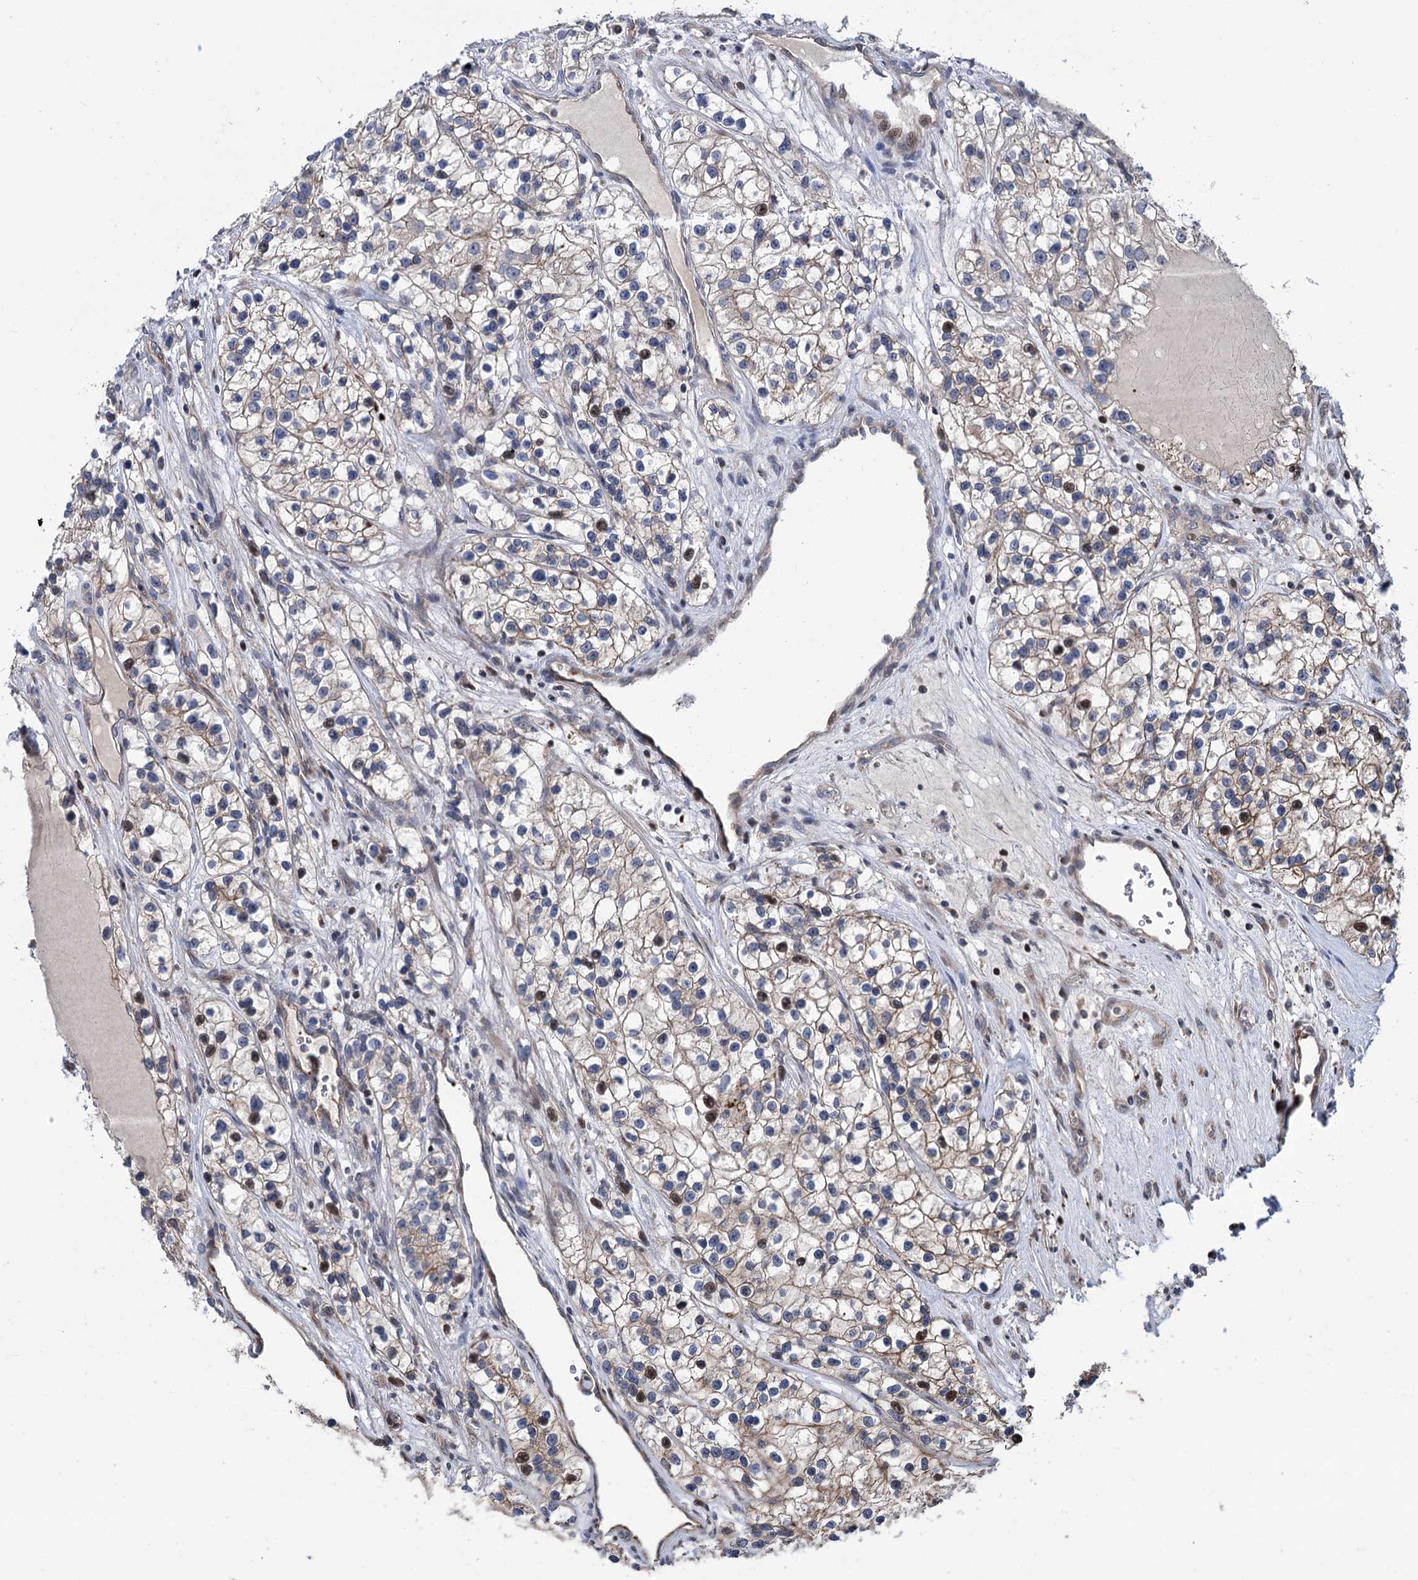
{"staining": {"intensity": "moderate", "quantity": "<25%", "location": "cytoplasmic/membranous,nuclear"}, "tissue": "renal cancer", "cell_type": "Tumor cells", "image_type": "cancer", "snomed": [{"axis": "morphology", "description": "Adenocarcinoma, NOS"}, {"axis": "topography", "description": "Kidney"}], "caption": "Tumor cells display moderate cytoplasmic/membranous and nuclear expression in about <25% of cells in renal adenocarcinoma.", "gene": "UBR1", "patient": {"sex": "female", "age": 57}}